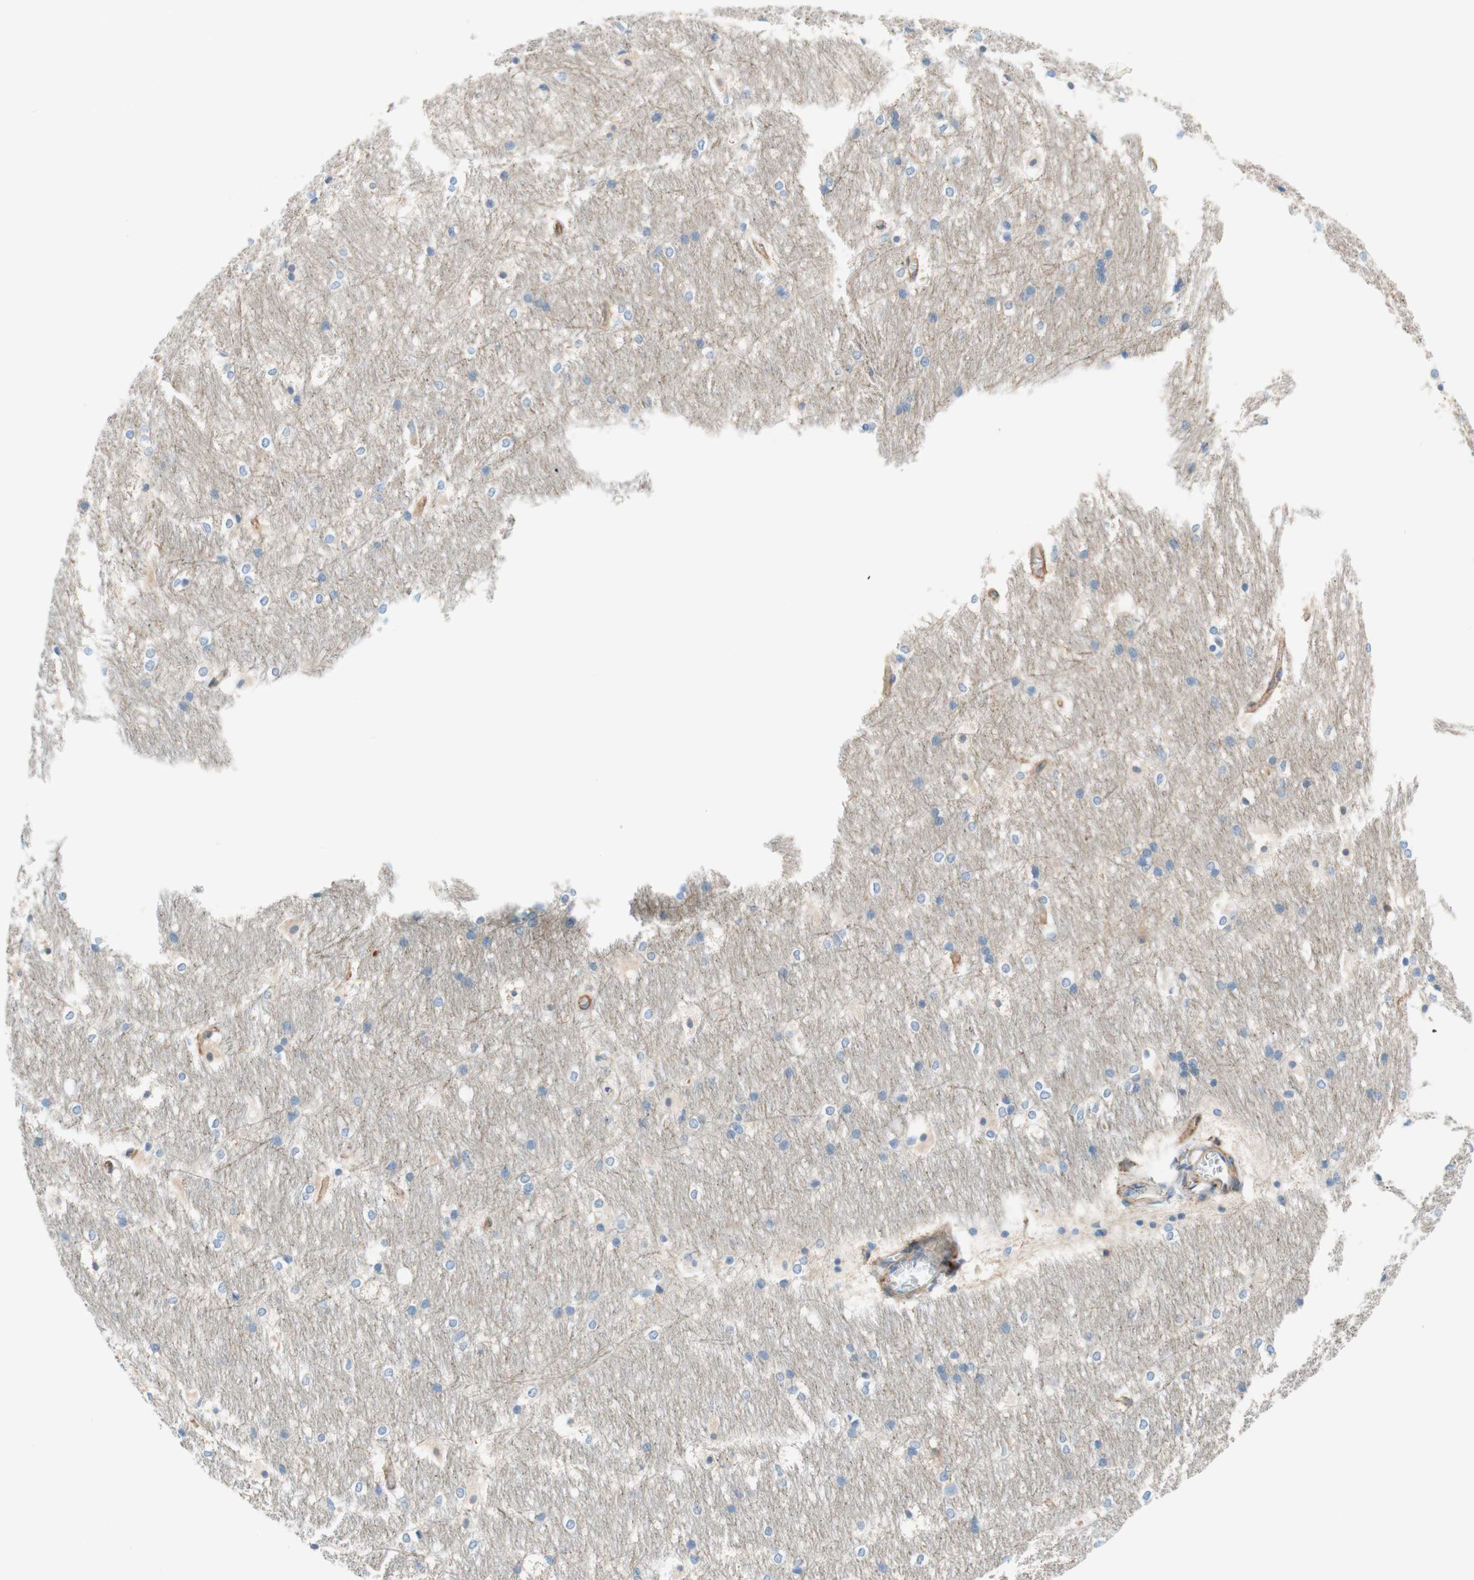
{"staining": {"intensity": "moderate", "quantity": "<25%", "location": "cytoplasmic/membranous"}, "tissue": "hippocampus", "cell_type": "Glial cells", "image_type": "normal", "snomed": [{"axis": "morphology", "description": "Normal tissue, NOS"}, {"axis": "topography", "description": "Hippocampus"}], "caption": "High-power microscopy captured an immunohistochemistry (IHC) histopathology image of normal hippocampus, revealing moderate cytoplasmic/membranous staining in about <25% of glial cells.", "gene": "VPS26A", "patient": {"sex": "female", "age": 19}}